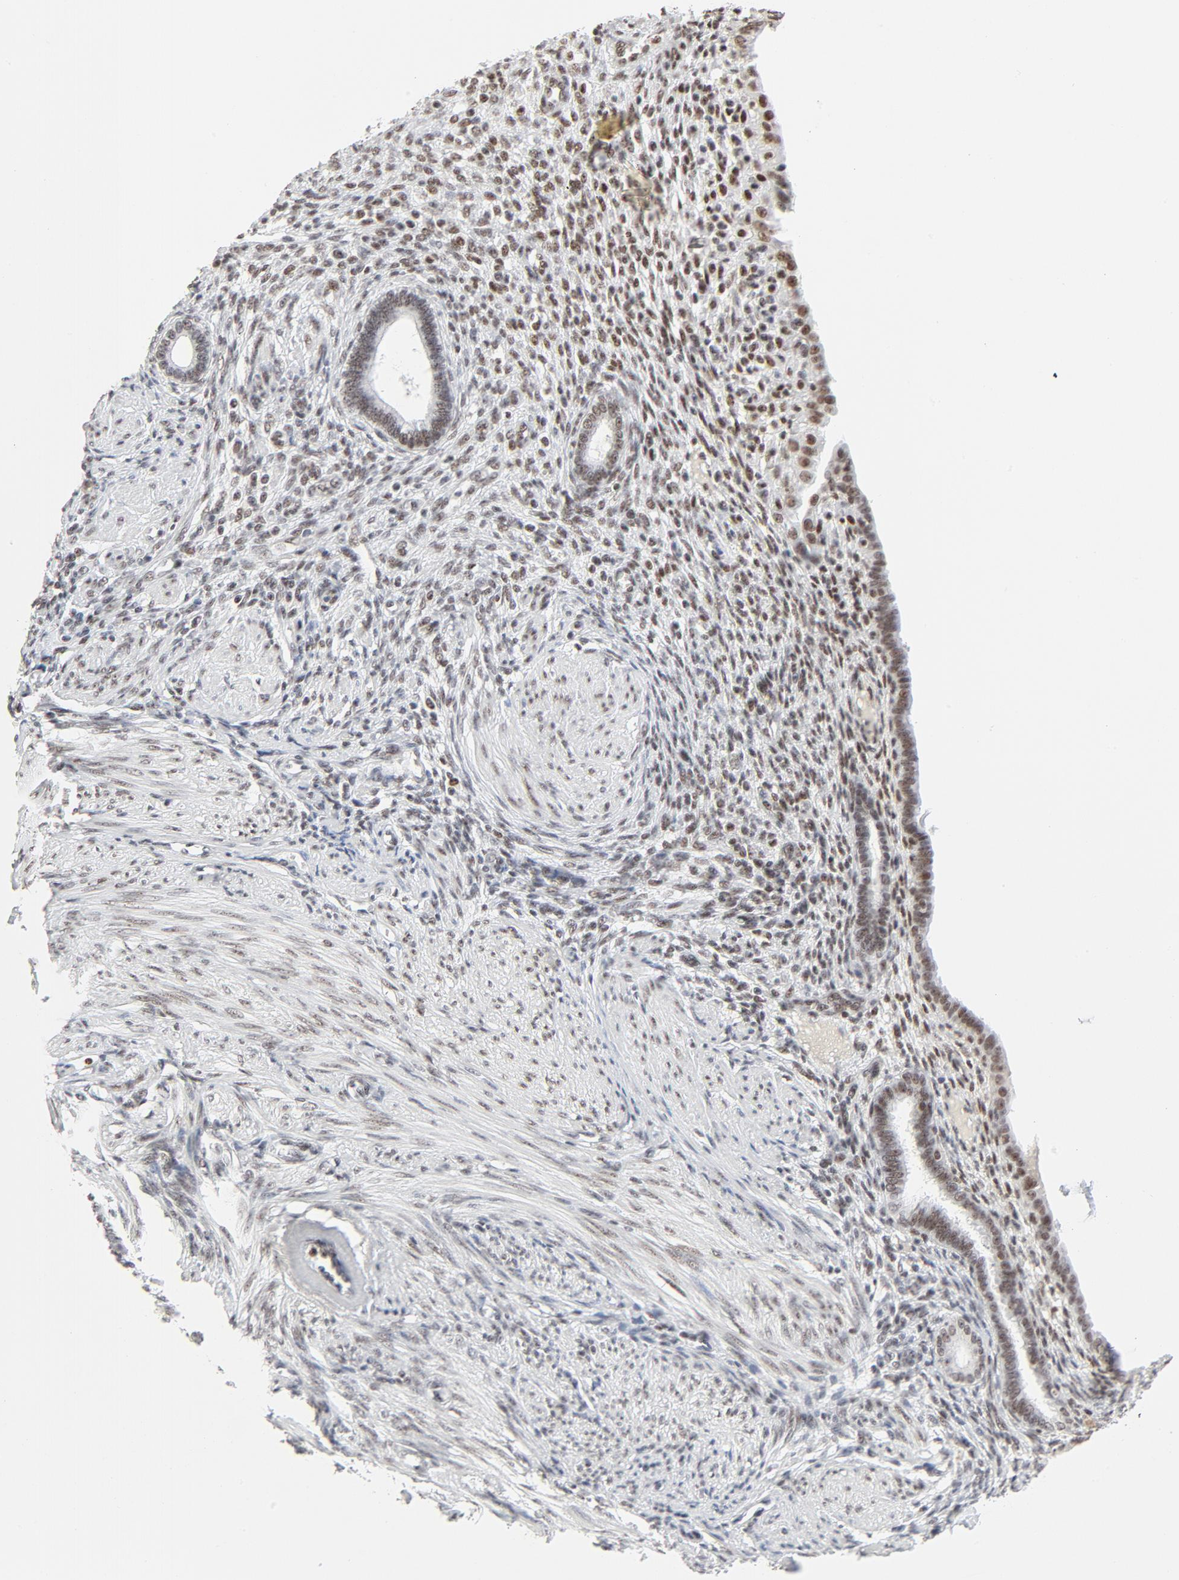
{"staining": {"intensity": "moderate", "quantity": ">75%", "location": "nuclear"}, "tissue": "endometrium", "cell_type": "Cells in endometrial stroma", "image_type": "normal", "snomed": [{"axis": "morphology", "description": "Normal tissue, NOS"}, {"axis": "topography", "description": "Endometrium"}], "caption": "A high-resolution micrograph shows immunohistochemistry staining of normal endometrium, which exhibits moderate nuclear staining in about >75% of cells in endometrial stroma.", "gene": "GTF2H1", "patient": {"sex": "female", "age": 72}}